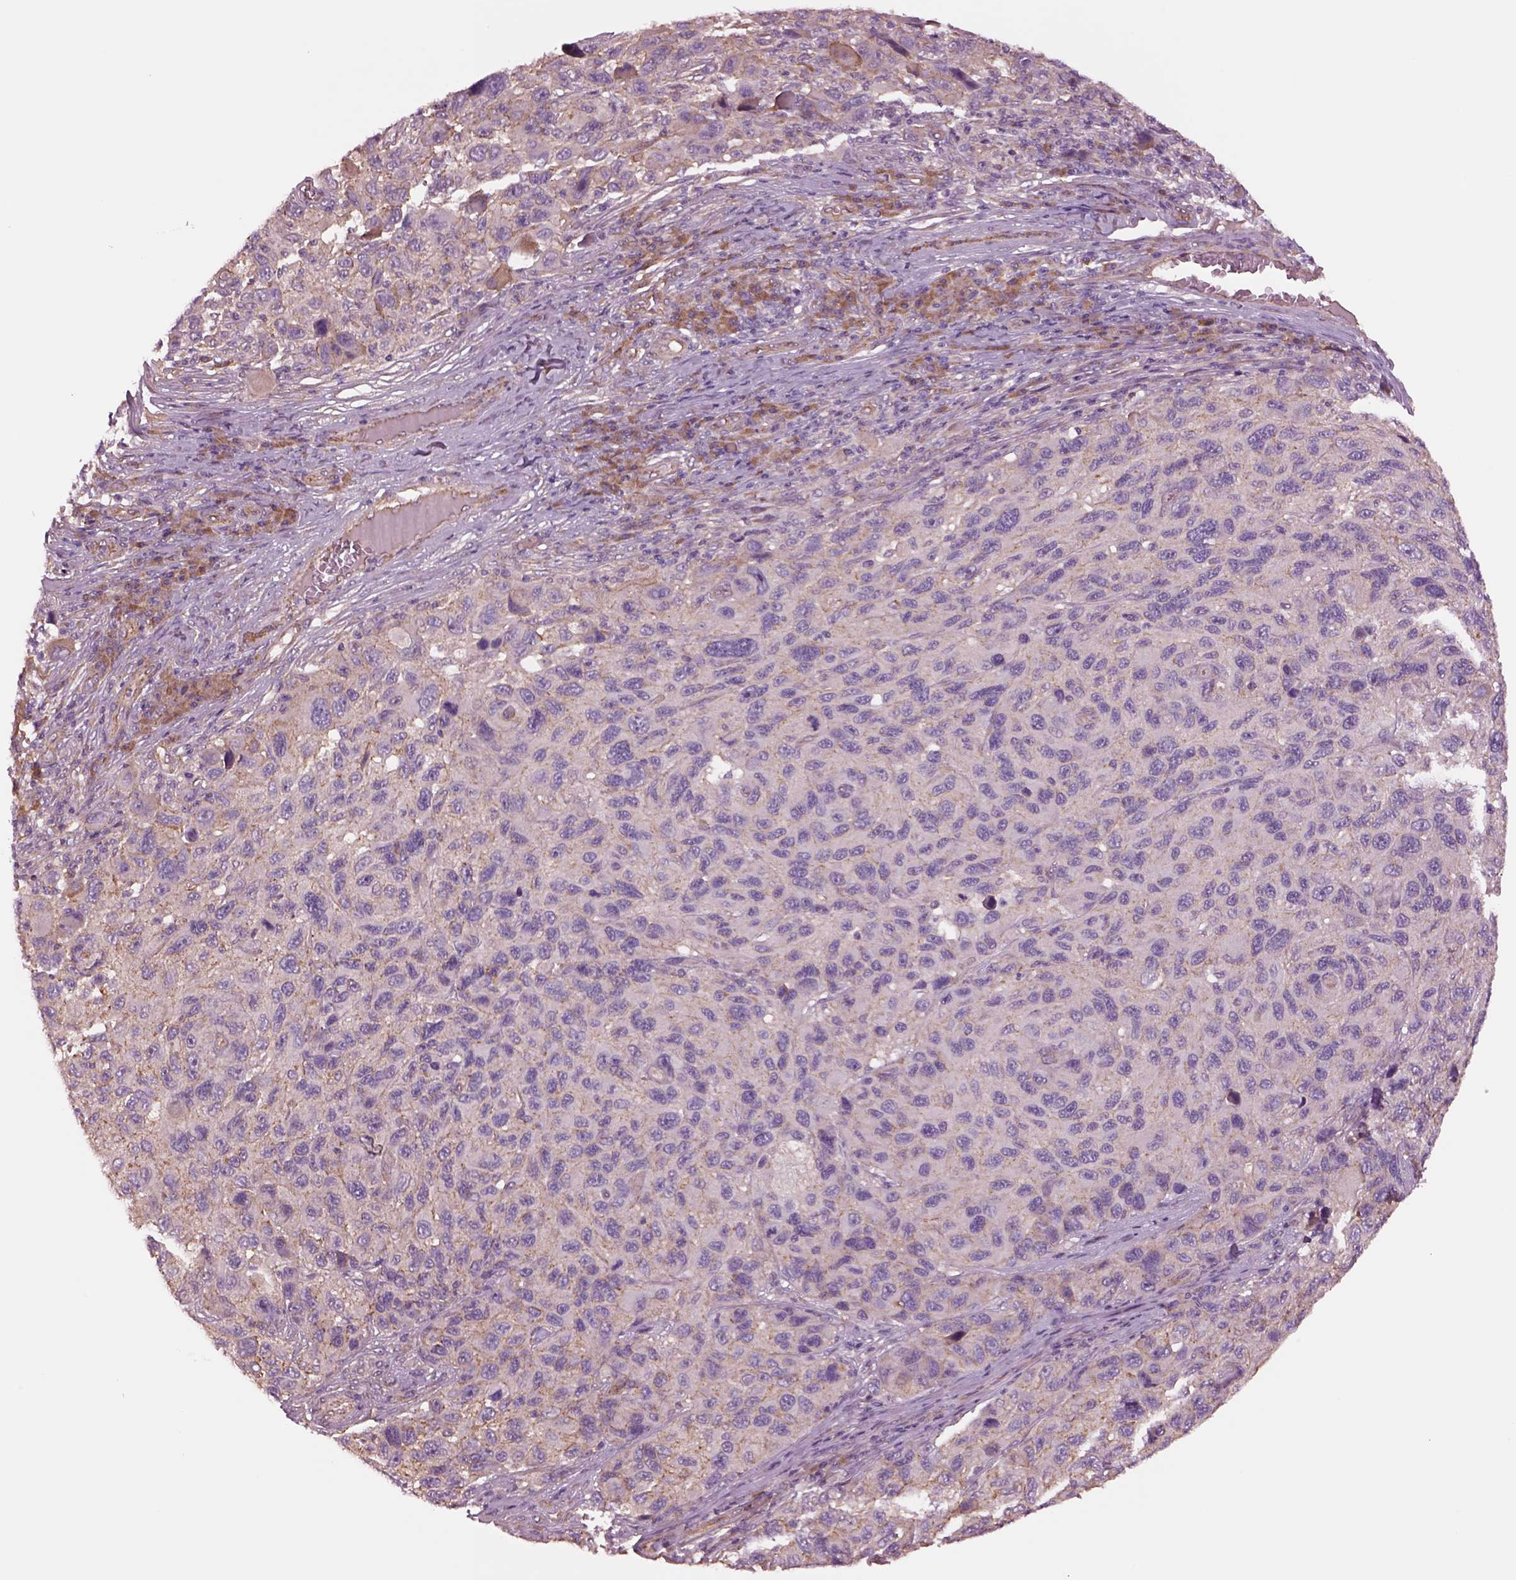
{"staining": {"intensity": "negative", "quantity": "none", "location": "none"}, "tissue": "melanoma", "cell_type": "Tumor cells", "image_type": "cancer", "snomed": [{"axis": "morphology", "description": "Malignant melanoma, NOS"}, {"axis": "topography", "description": "Skin"}], "caption": "This is an immunohistochemistry histopathology image of malignant melanoma. There is no positivity in tumor cells.", "gene": "HTR1B", "patient": {"sex": "male", "age": 53}}